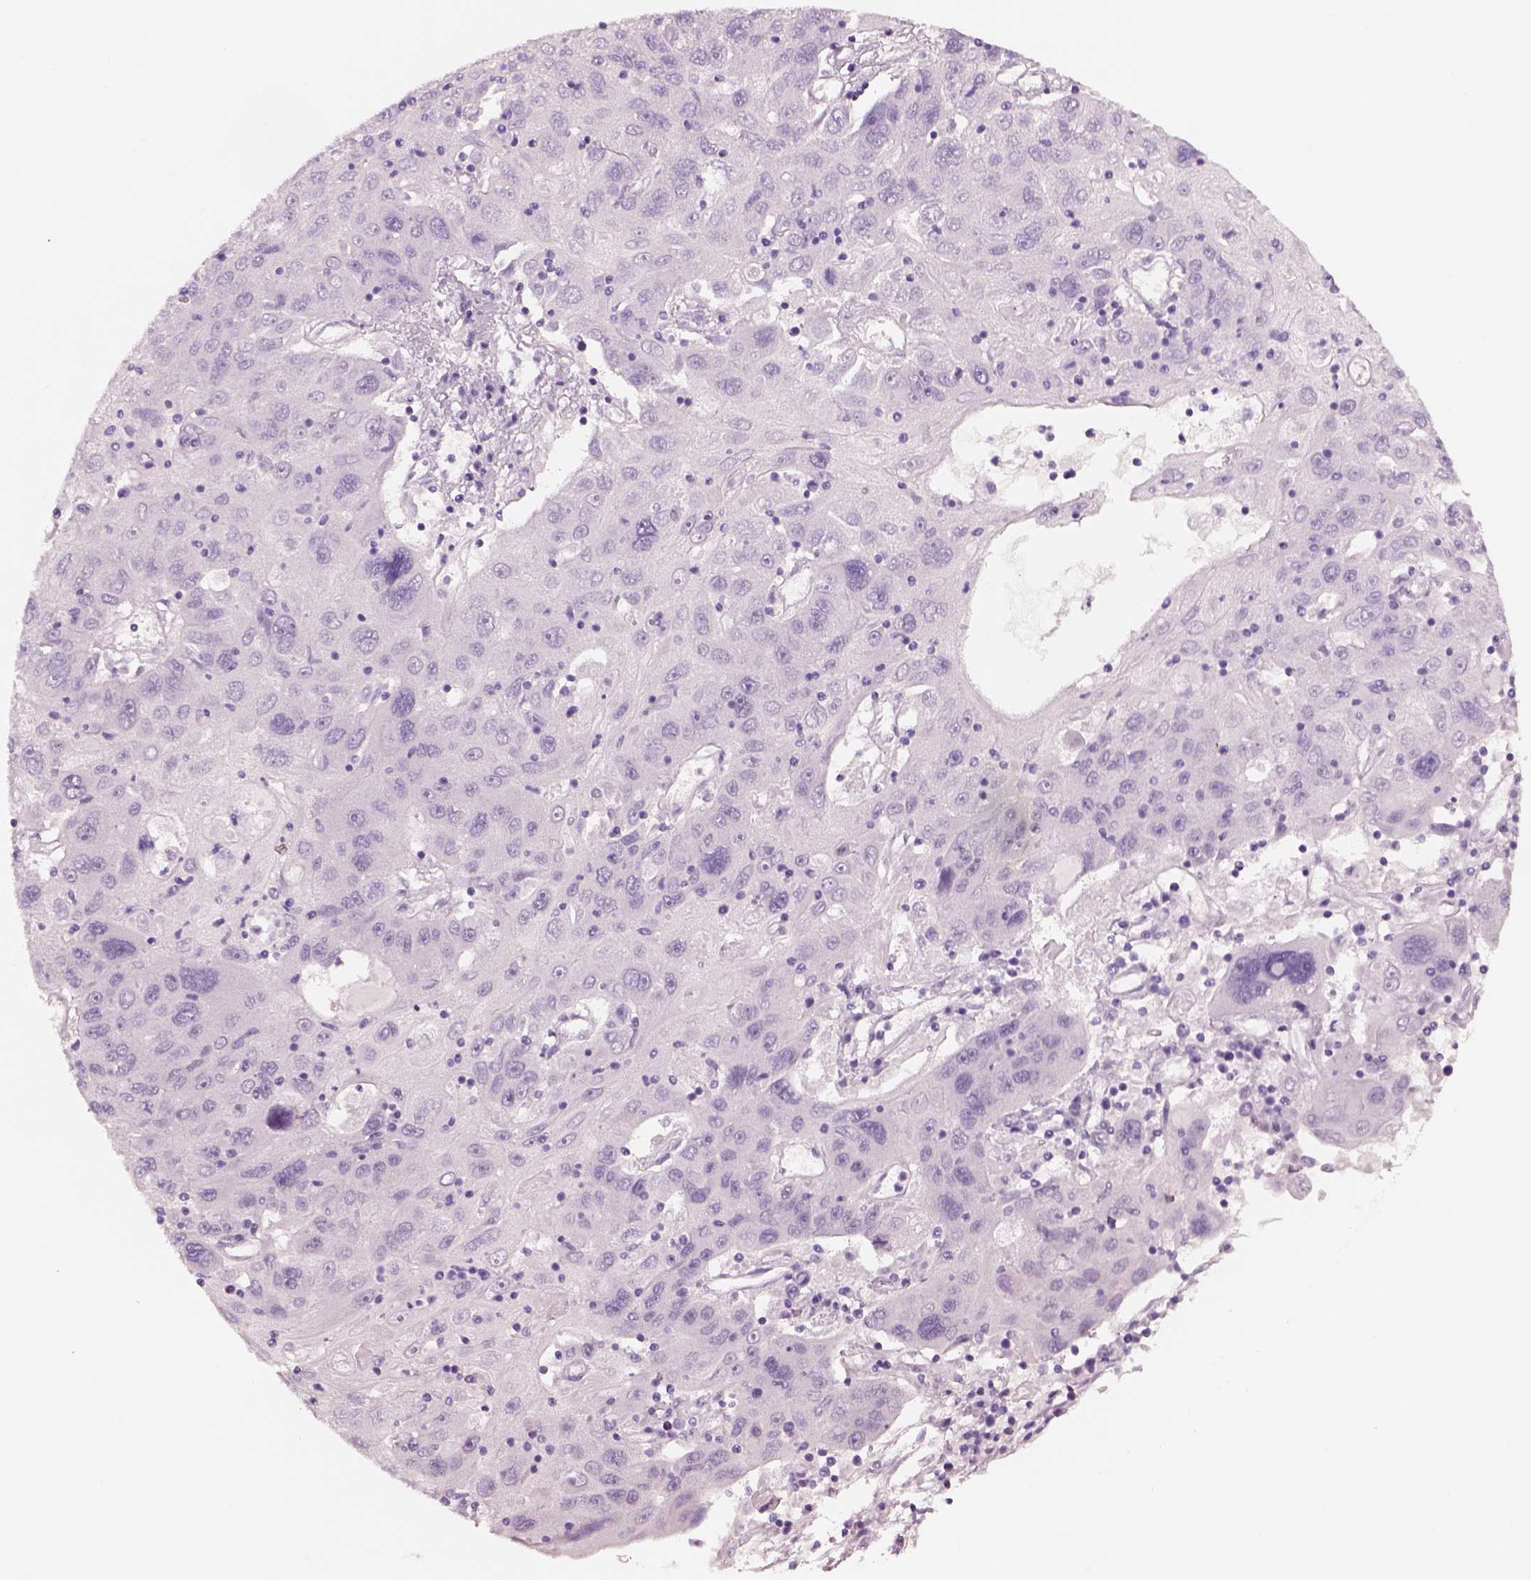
{"staining": {"intensity": "negative", "quantity": "none", "location": "none"}, "tissue": "stomach cancer", "cell_type": "Tumor cells", "image_type": "cancer", "snomed": [{"axis": "morphology", "description": "Adenocarcinoma, NOS"}, {"axis": "topography", "description": "Stomach"}], "caption": "Immunohistochemistry (IHC) micrograph of neoplastic tissue: stomach cancer stained with DAB (3,3'-diaminobenzidine) reveals no significant protein staining in tumor cells.", "gene": "ELSPBP1", "patient": {"sex": "male", "age": 56}}